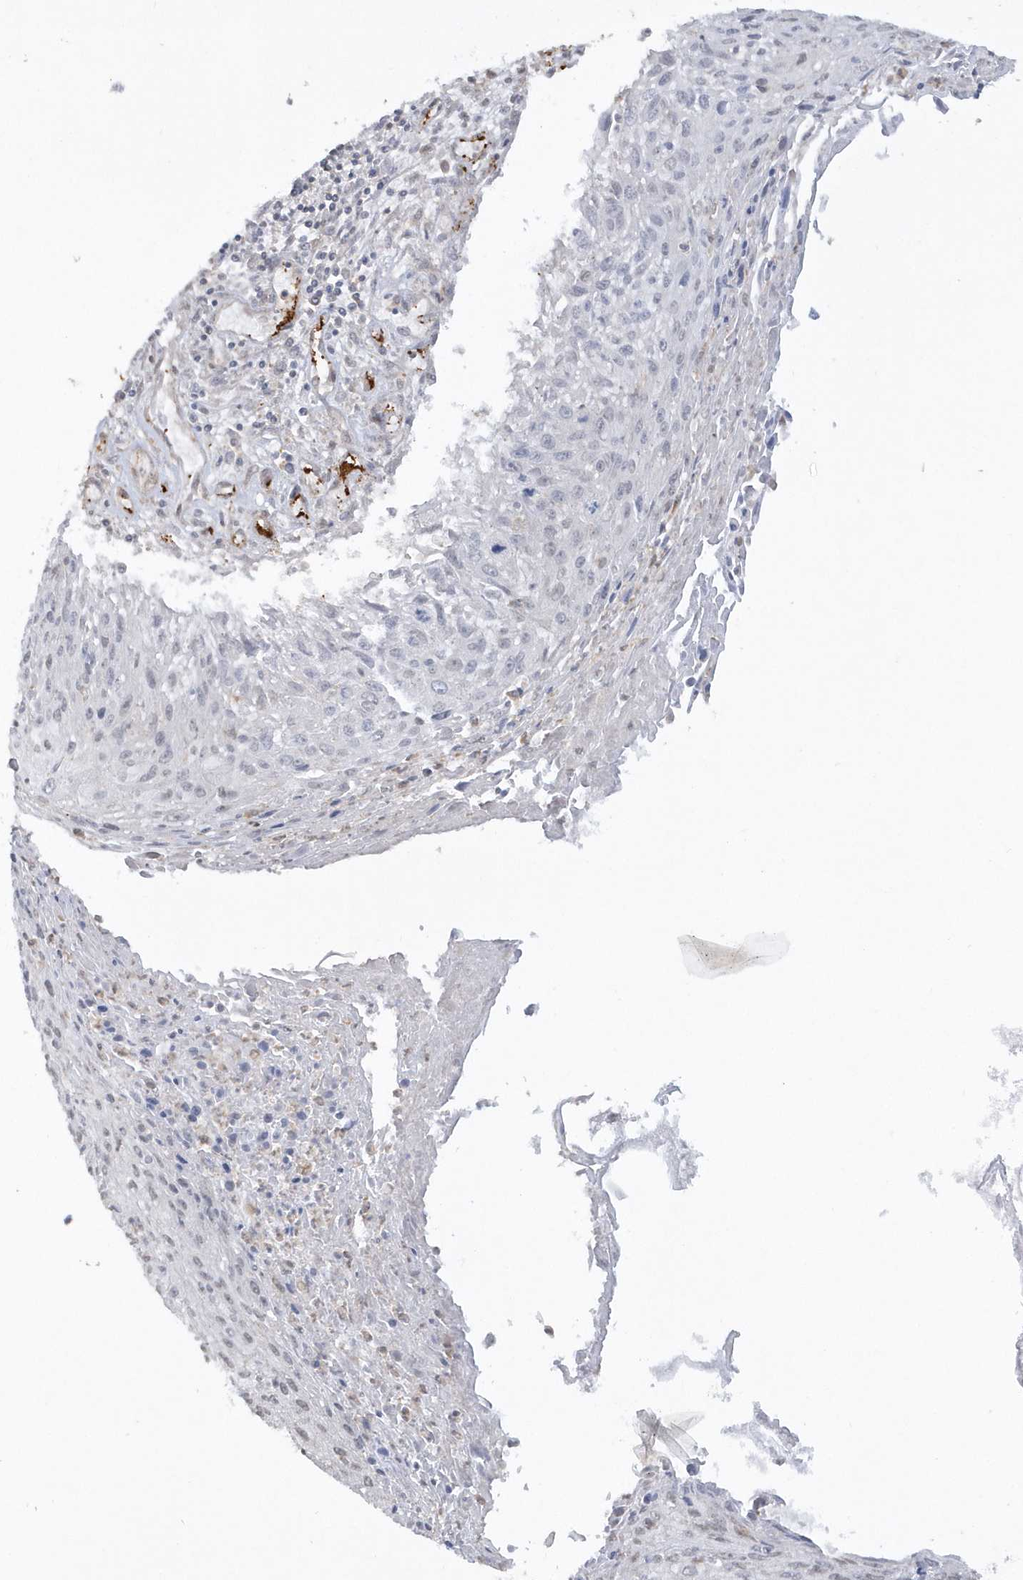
{"staining": {"intensity": "negative", "quantity": "none", "location": "none"}, "tissue": "cervical cancer", "cell_type": "Tumor cells", "image_type": "cancer", "snomed": [{"axis": "morphology", "description": "Squamous cell carcinoma, NOS"}, {"axis": "topography", "description": "Cervix"}], "caption": "Tumor cells show no significant protein positivity in cervical cancer (squamous cell carcinoma).", "gene": "BSN", "patient": {"sex": "female", "age": 51}}